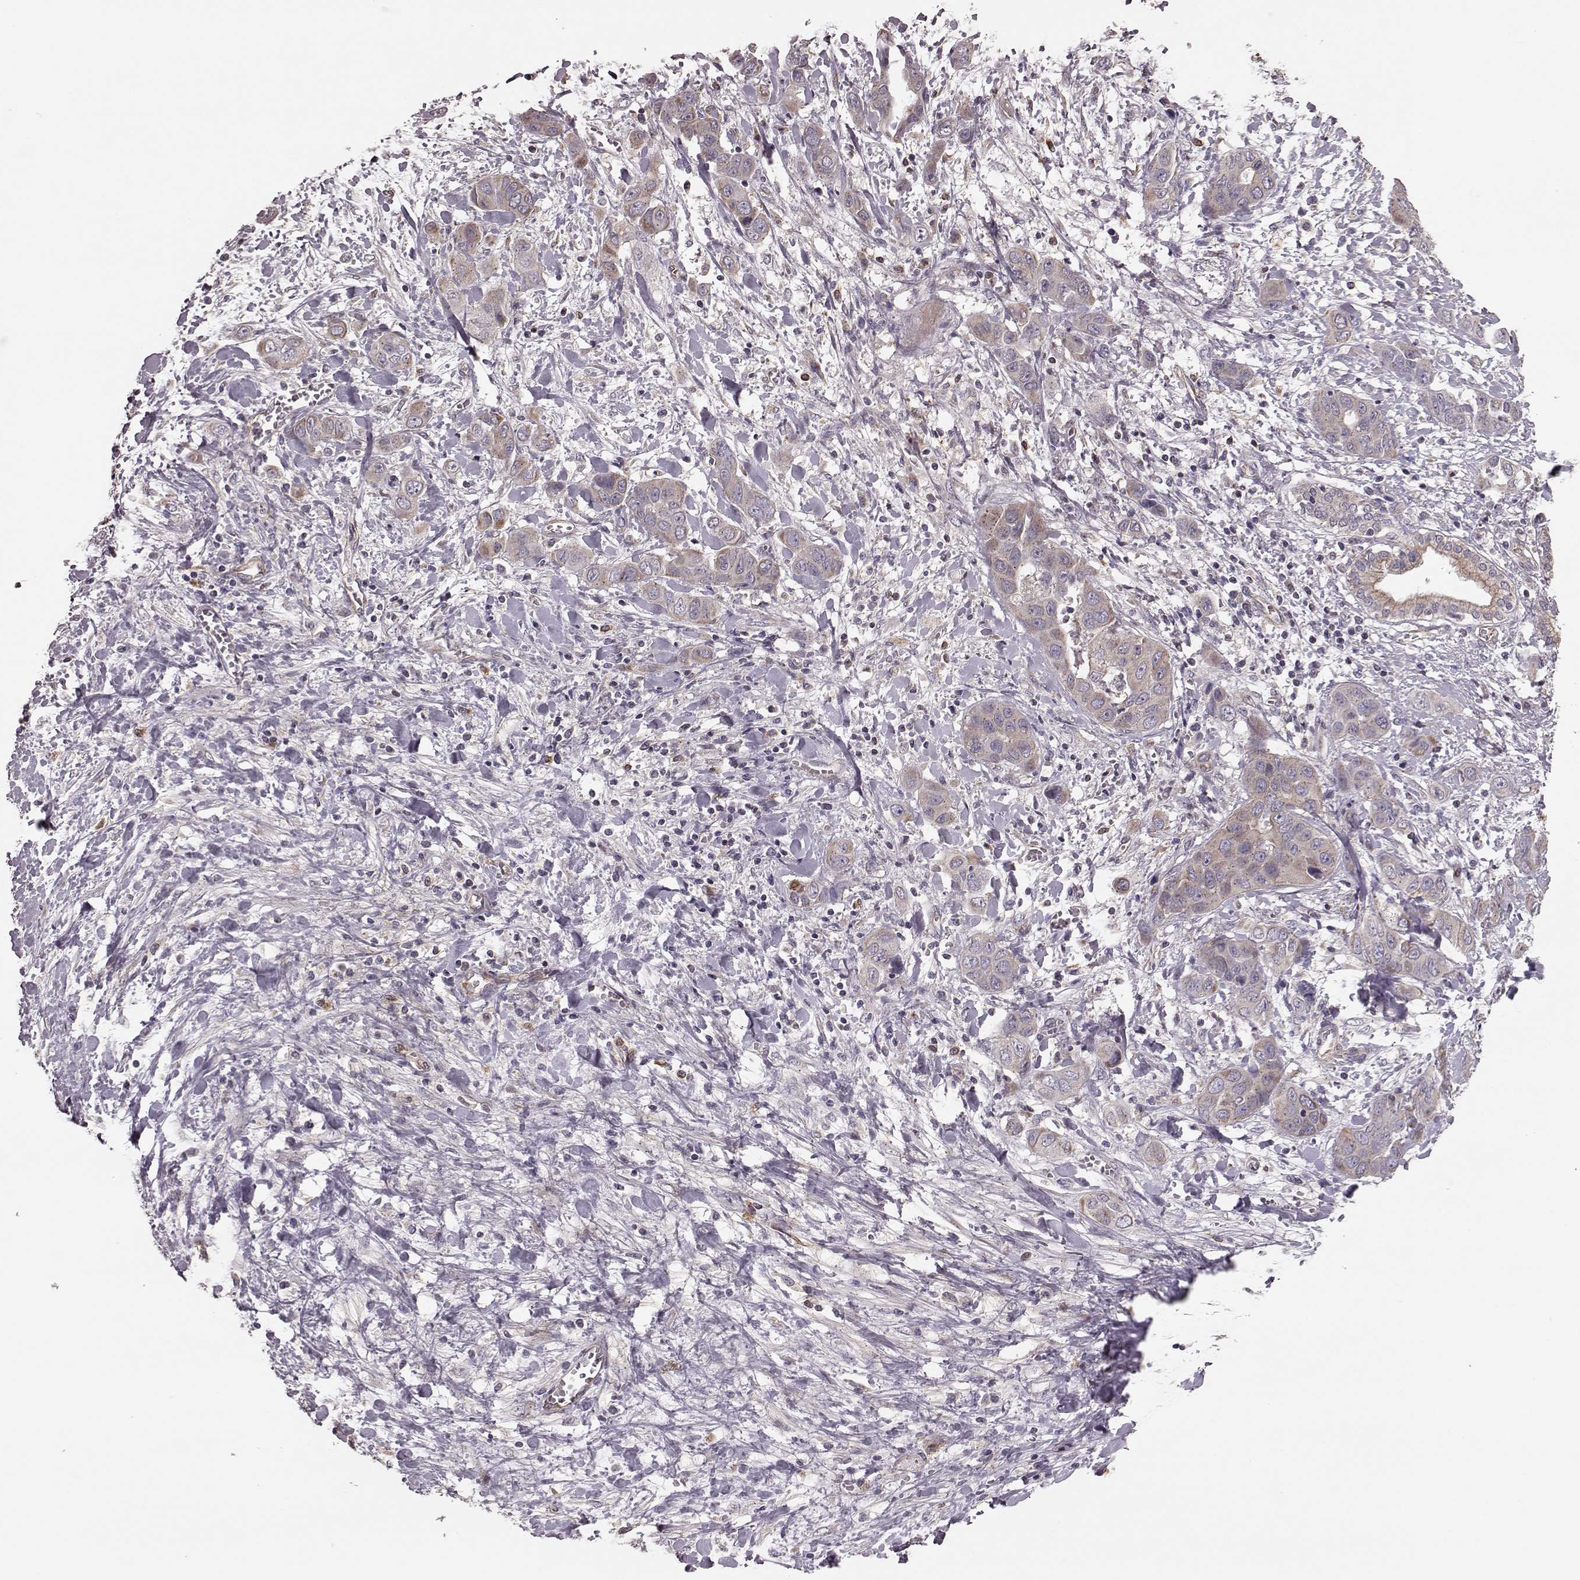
{"staining": {"intensity": "weak", "quantity": ">75%", "location": "cytoplasmic/membranous"}, "tissue": "liver cancer", "cell_type": "Tumor cells", "image_type": "cancer", "snomed": [{"axis": "morphology", "description": "Cholangiocarcinoma"}, {"axis": "topography", "description": "Liver"}], "caption": "Immunohistochemistry (IHC) of human liver cancer demonstrates low levels of weak cytoplasmic/membranous staining in about >75% of tumor cells. (brown staining indicates protein expression, while blue staining denotes nuclei).", "gene": "NTF3", "patient": {"sex": "female", "age": 52}}